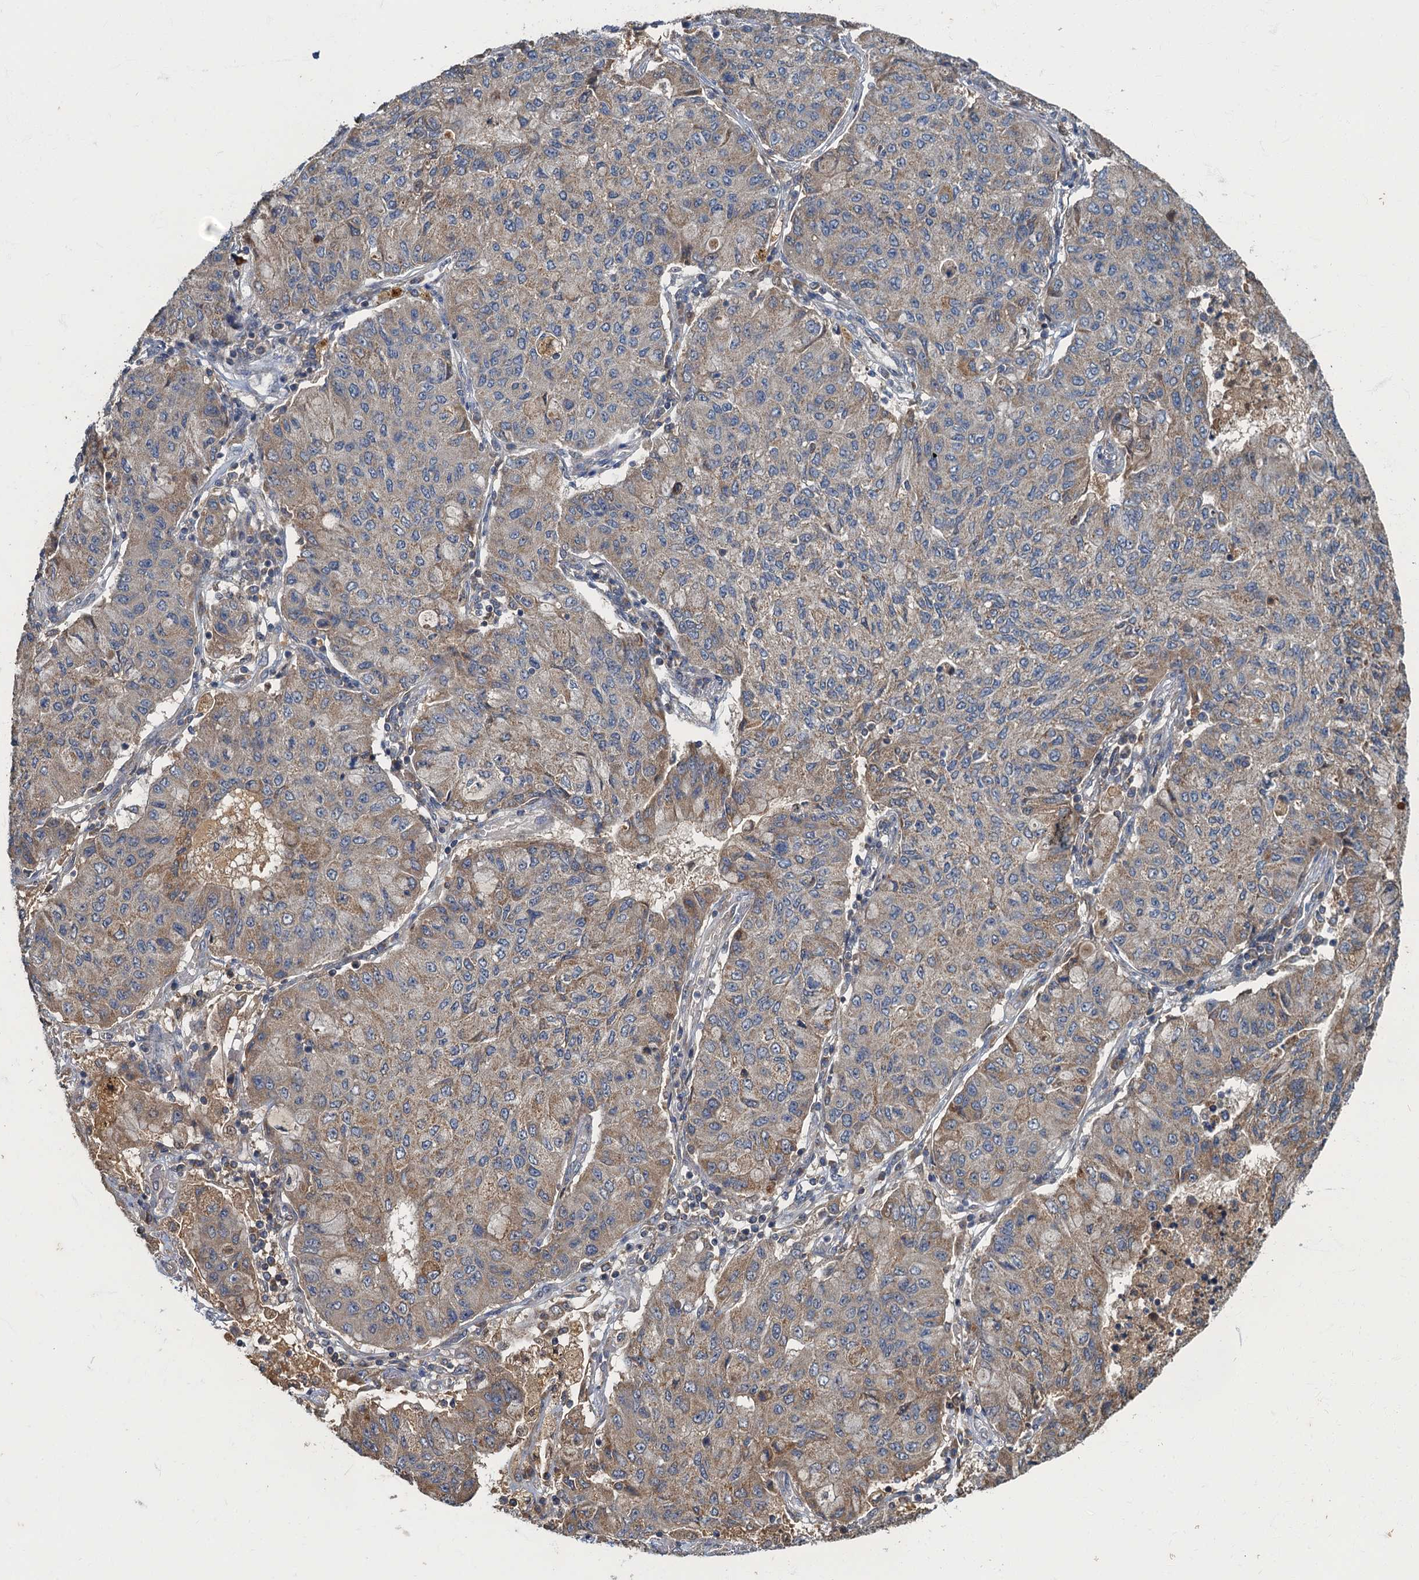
{"staining": {"intensity": "weak", "quantity": "25%-75%", "location": "cytoplasmic/membranous"}, "tissue": "lung cancer", "cell_type": "Tumor cells", "image_type": "cancer", "snomed": [{"axis": "morphology", "description": "Squamous cell carcinoma, NOS"}, {"axis": "topography", "description": "Lung"}], "caption": "Brown immunohistochemical staining in human lung cancer shows weak cytoplasmic/membranous expression in about 25%-75% of tumor cells.", "gene": "WDCP", "patient": {"sex": "male", "age": 74}}